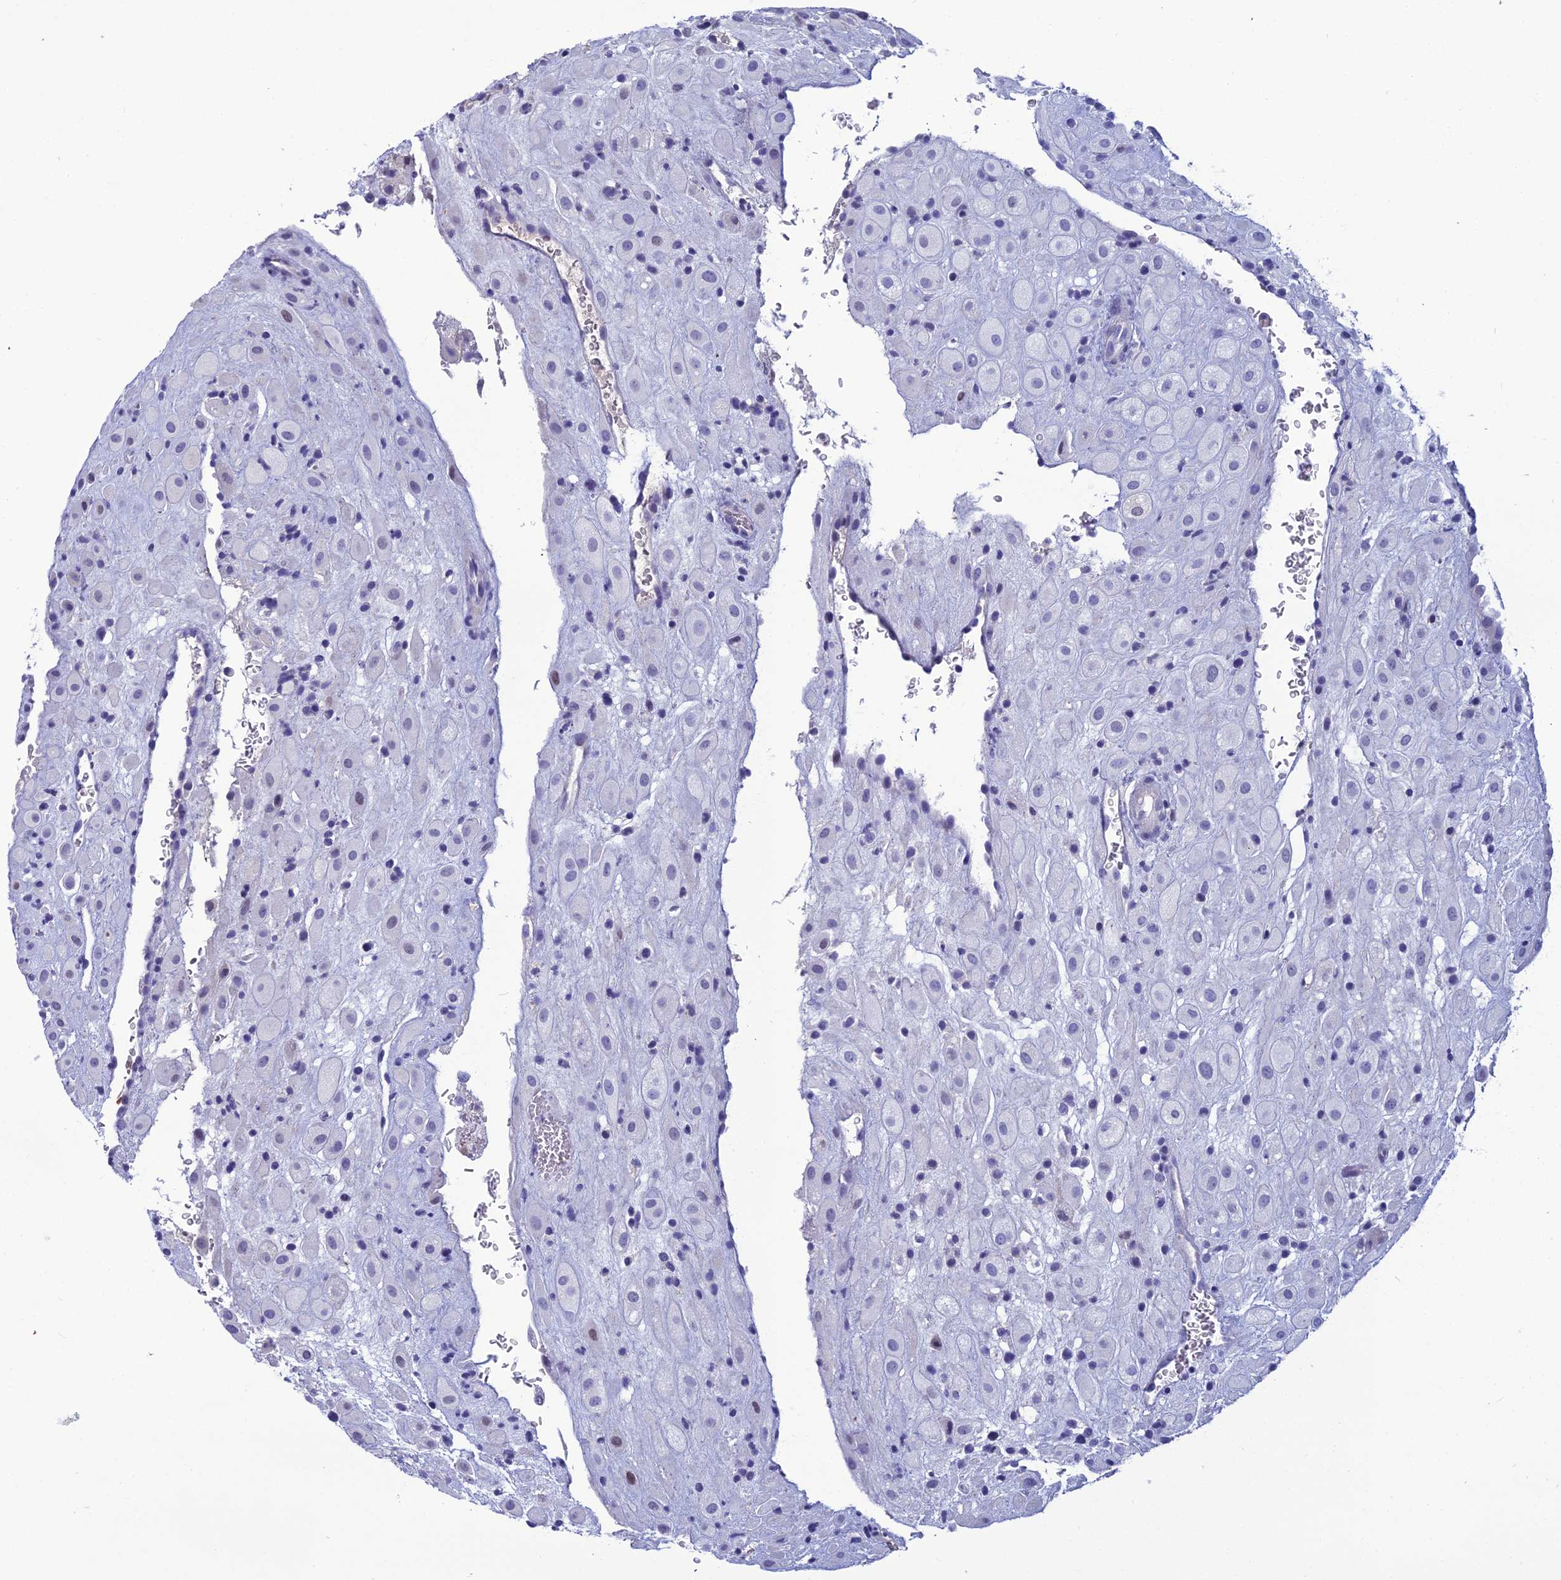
{"staining": {"intensity": "negative", "quantity": "none", "location": "none"}, "tissue": "placenta", "cell_type": "Decidual cells", "image_type": "normal", "snomed": [{"axis": "morphology", "description": "Normal tissue, NOS"}, {"axis": "topography", "description": "Placenta"}], "caption": "Image shows no protein expression in decidual cells of normal placenta. (Brightfield microscopy of DAB (3,3'-diaminobenzidine) immunohistochemistry (IHC) at high magnification).", "gene": "CRB2", "patient": {"sex": "female", "age": 35}}